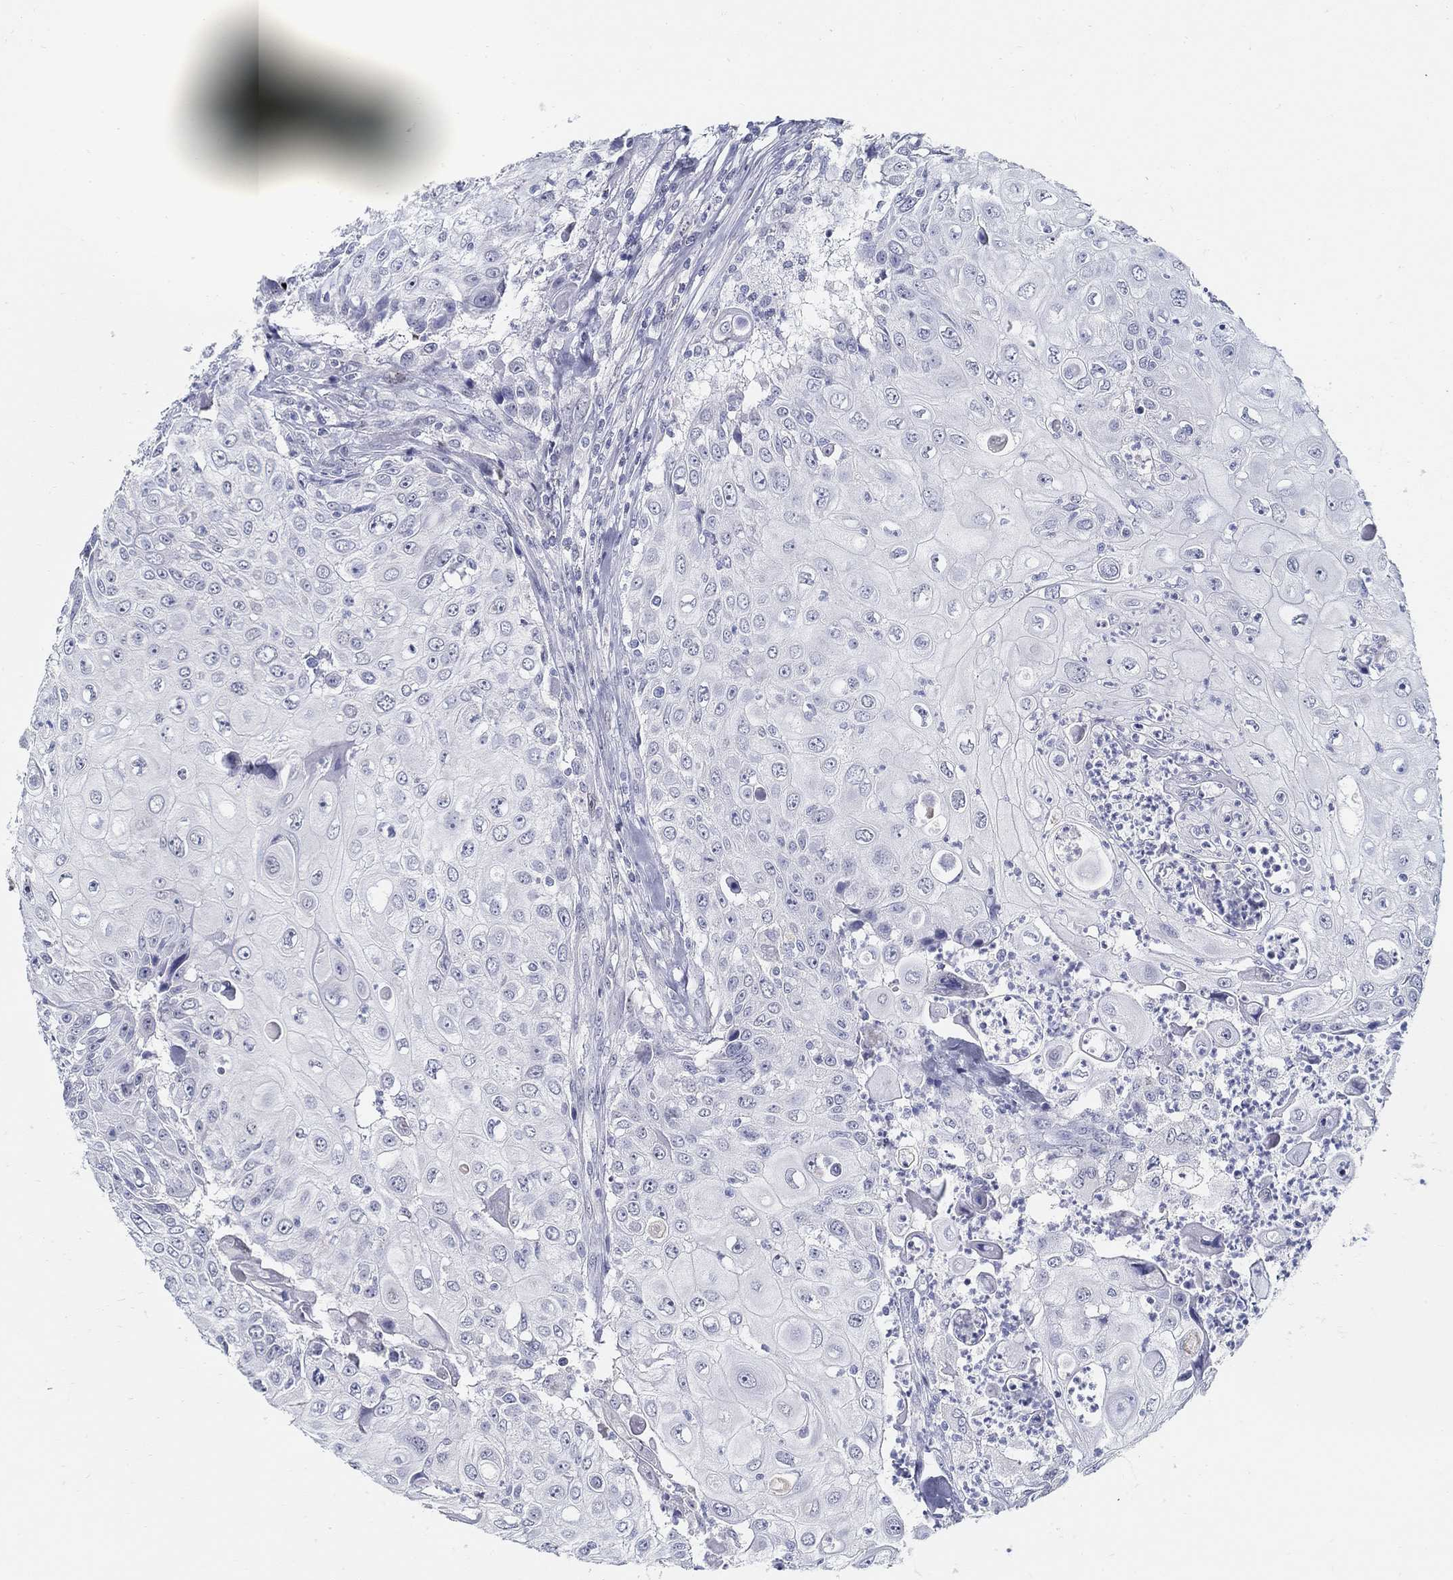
{"staining": {"intensity": "negative", "quantity": "none", "location": "none"}, "tissue": "urothelial cancer", "cell_type": "Tumor cells", "image_type": "cancer", "snomed": [{"axis": "morphology", "description": "Urothelial carcinoma, High grade"}, {"axis": "topography", "description": "Urinary bladder"}], "caption": "This is a image of immunohistochemistry staining of urothelial carcinoma (high-grade), which shows no staining in tumor cells.", "gene": "USP29", "patient": {"sex": "female", "age": 79}}